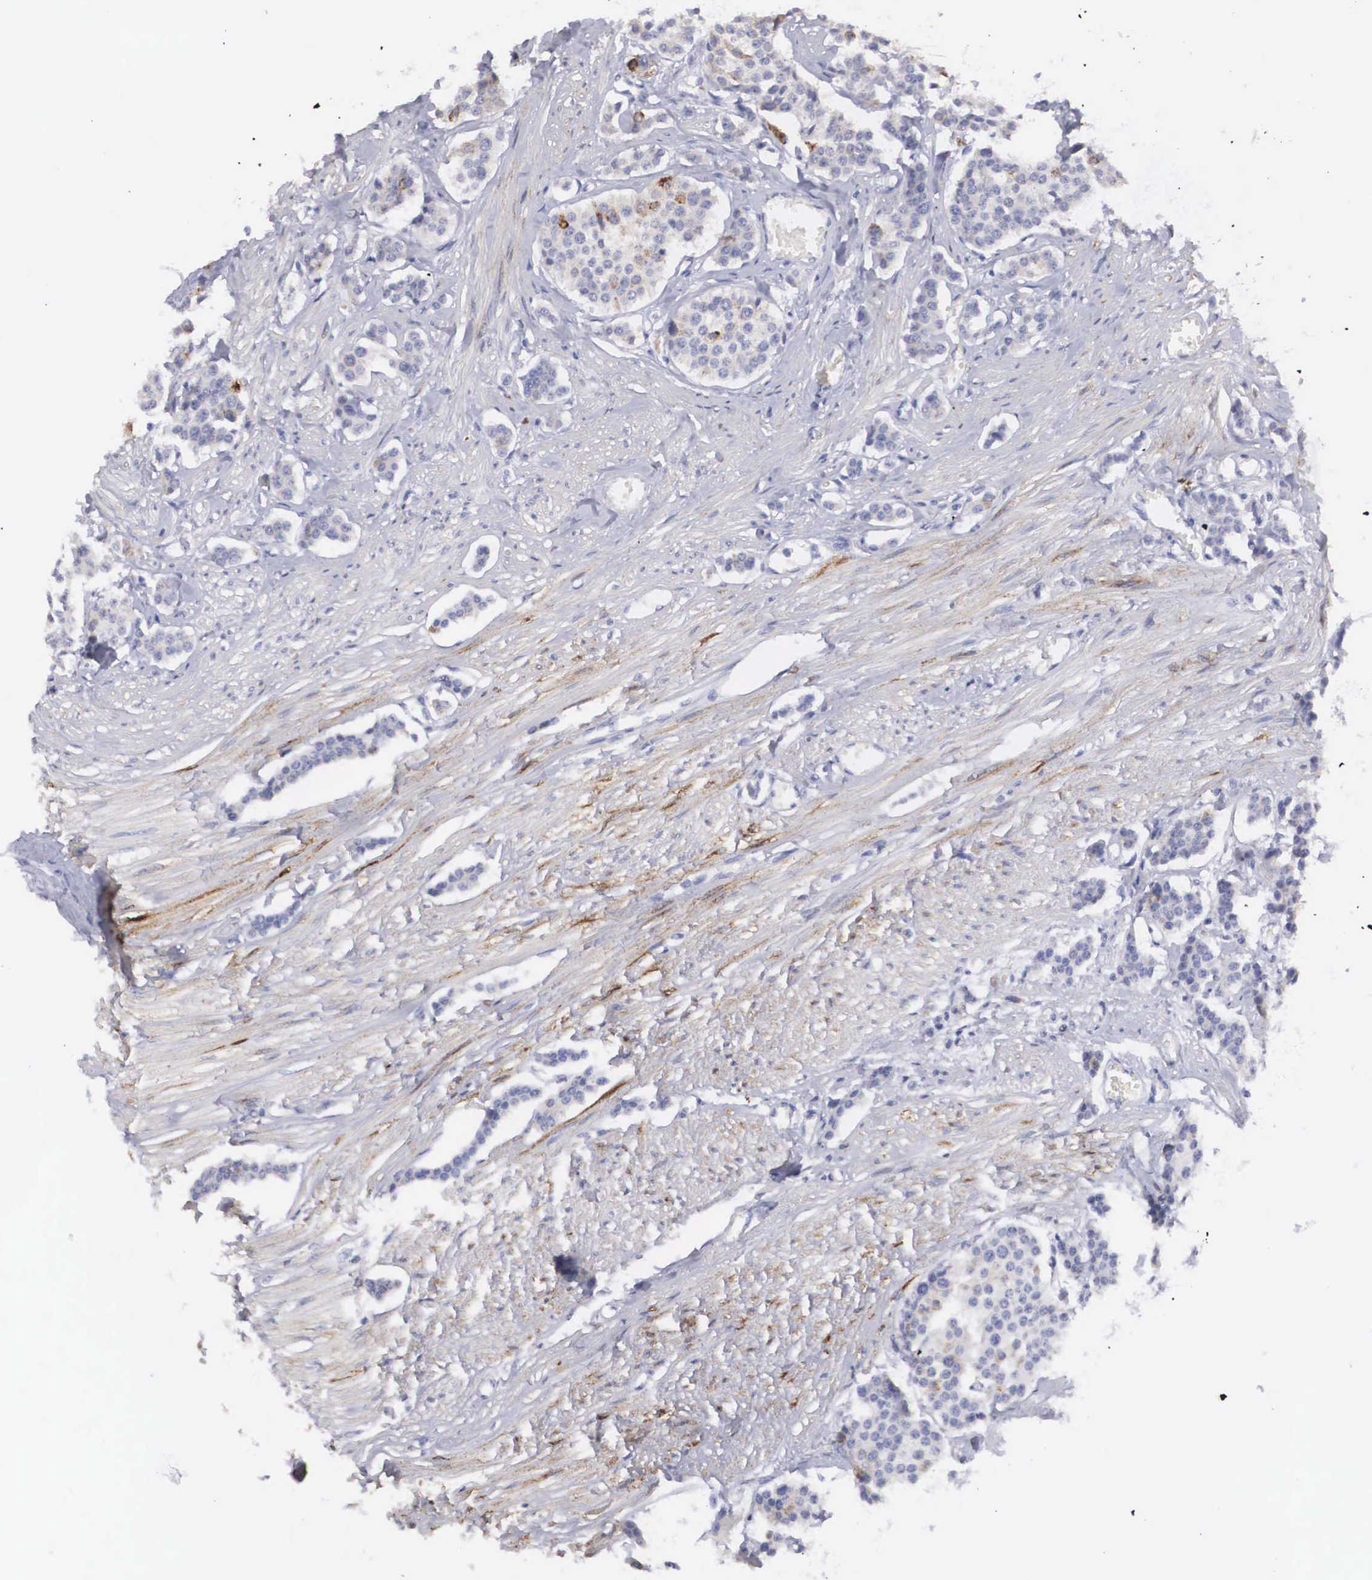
{"staining": {"intensity": "negative", "quantity": "none", "location": "none"}, "tissue": "carcinoid", "cell_type": "Tumor cells", "image_type": "cancer", "snomed": [{"axis": "morphology", "description": "Carcinoid, malignant, NOS"}, {"axis": "topography", "description": "Small intestine"}], "caption": "DAB immunohistochemical staining of human malignant carcinoid reveals no significant expression in tumor cells. (Brightfield microscopy of DAB (3,3'-diaminobenzidine) immunohistochemistry at high magnification).", "gene": "ARMCX3", "patient": {"sex": "male", "age": 60}}